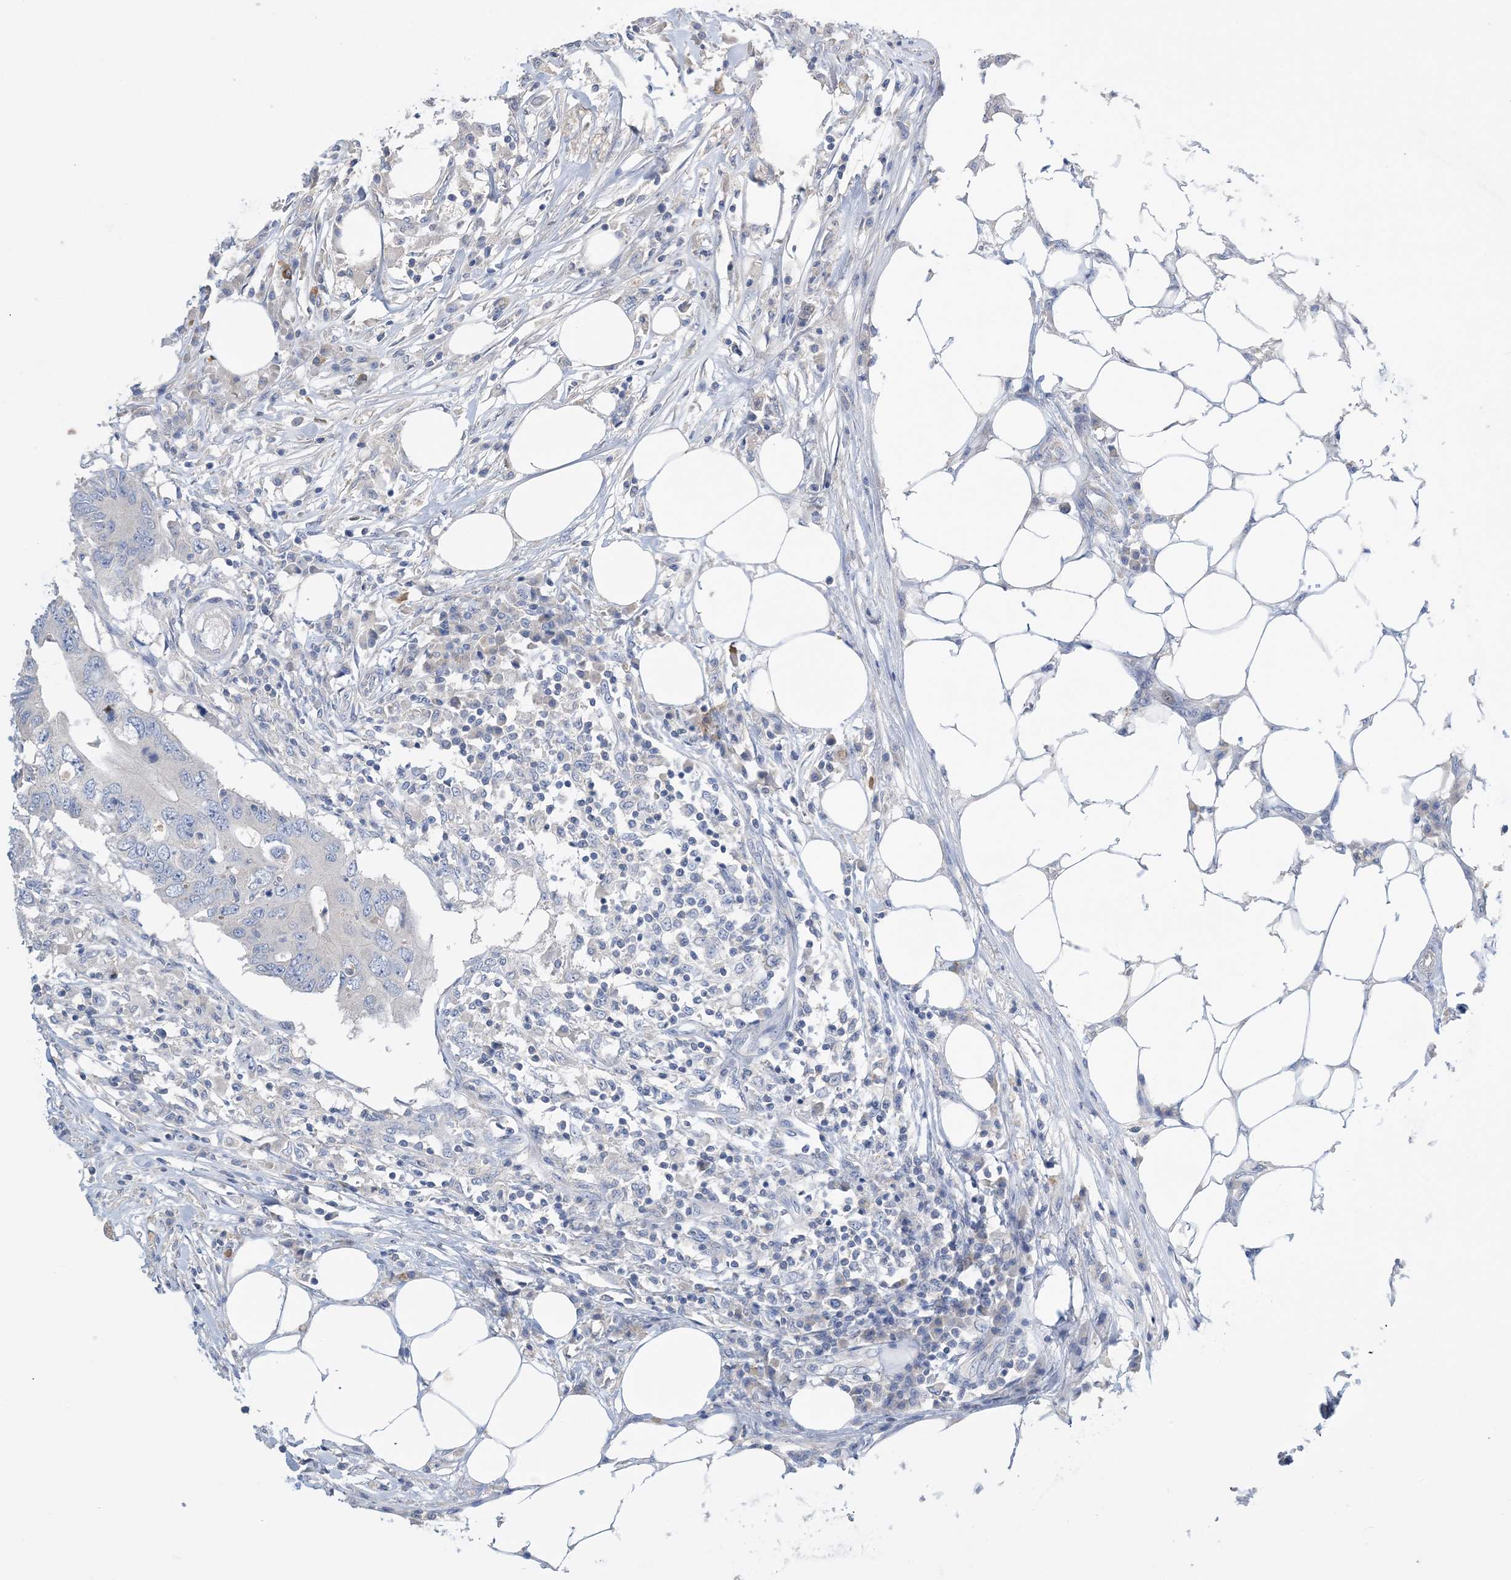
{"staining": {"intensity": "negative", "quantity": "none", "location": "none"}, "tissue": "colorectal cancer", "cell_type": "Tumor cells", "image_type": "cancer", "snomed": [{"axis": "morphology", "description": "Adenocarcinoma, NOS"}, {"axis": "topography", "description": "Colon"}], "caption": "A photomicrograph of colorectal cancer stained for a protein demonstrates no brown staining in tumor cells. (Immunohistochemistry (ihc), brightfield microscopy, high magnification).", "gene": "KPRP", "patient": {"sex": "male", "age": 71}}